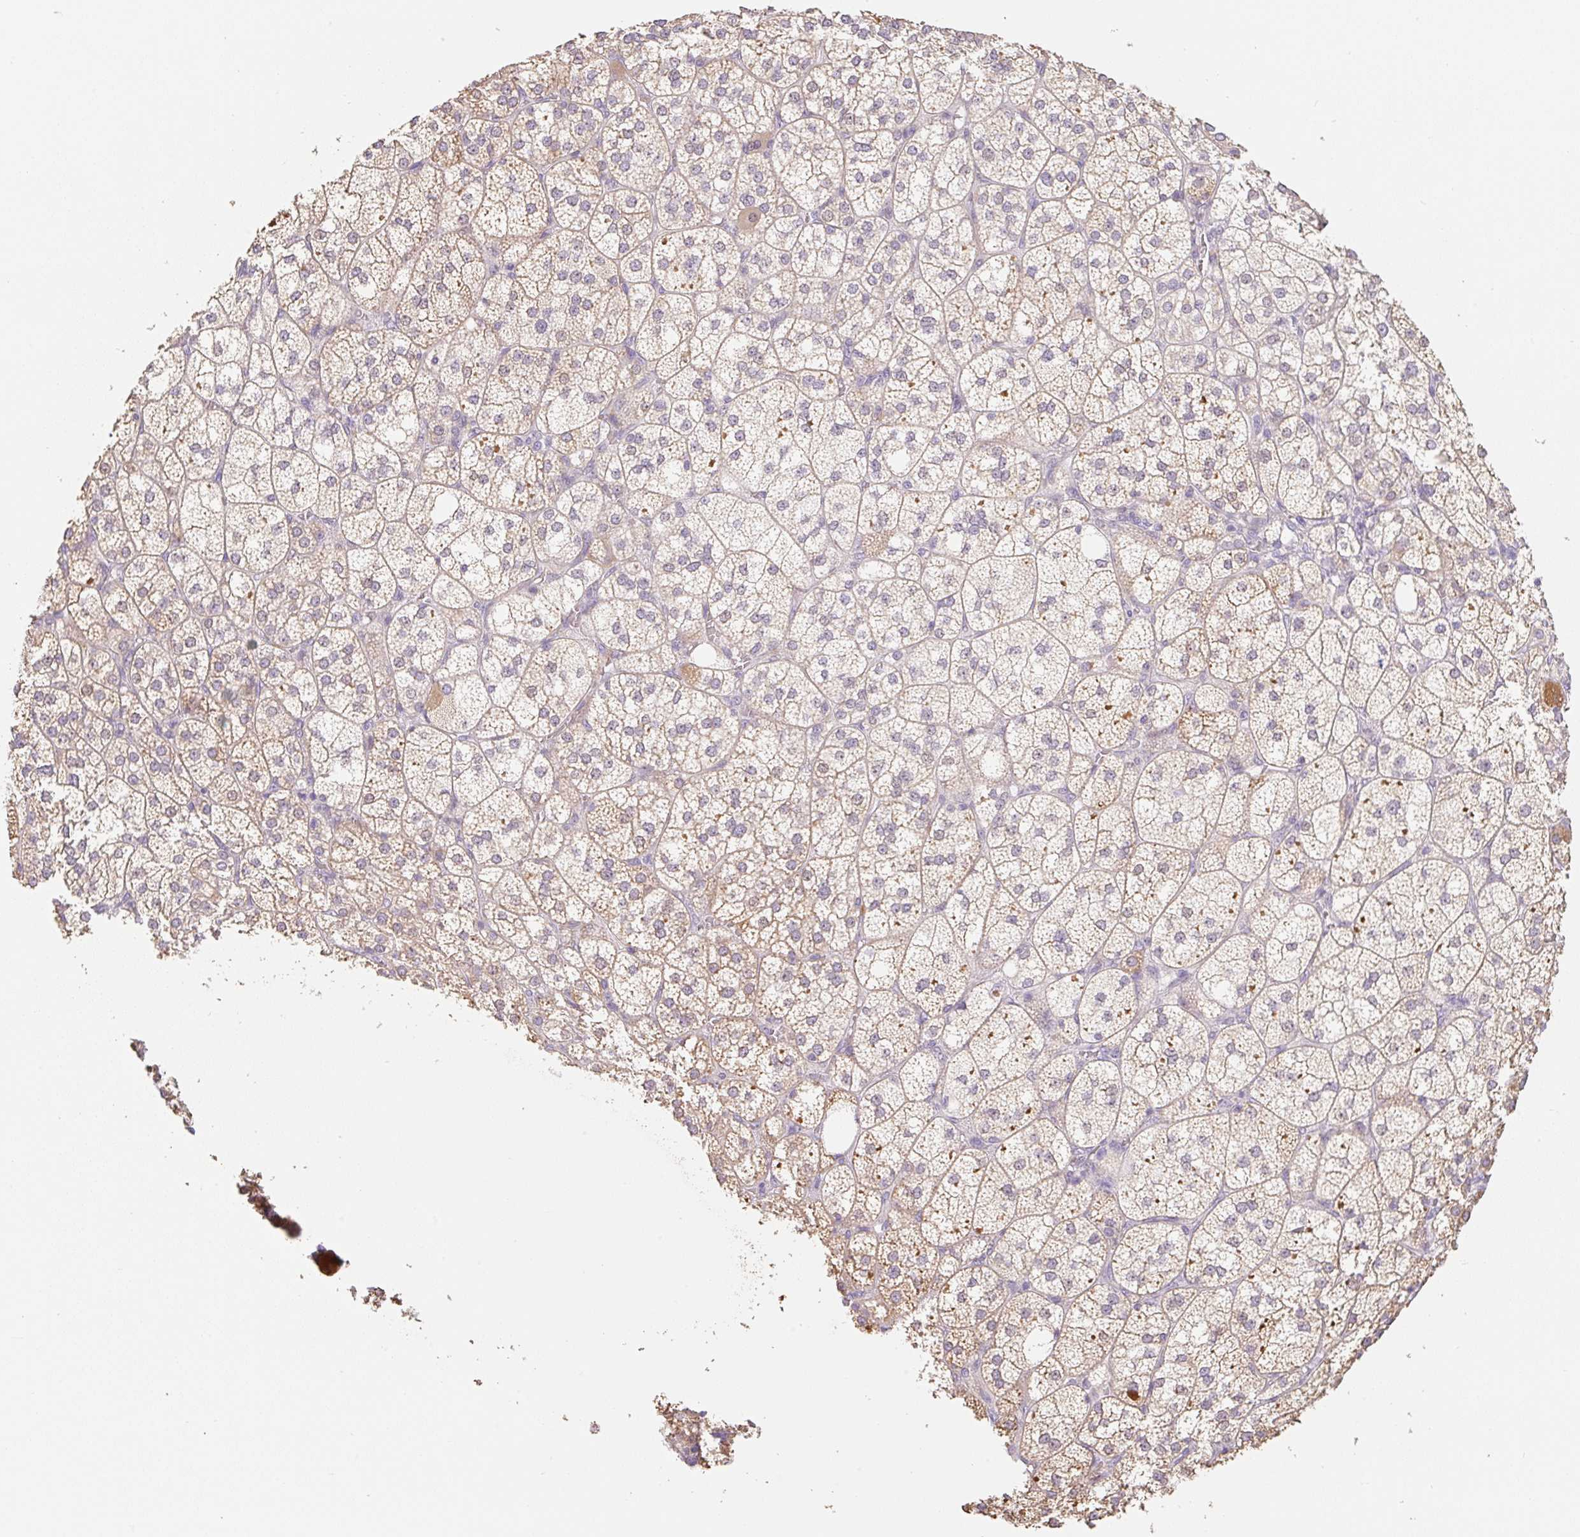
{"staining": {"intensity": "strong", "quantity": "25%-75%", "location": "cytoplasmic/membranous"}, "tissue": "adrenal gland", "cell_type": "Glandular cells", "image_type": "normal", "snomed": [{"axis": "morphology", "description": "Normal tissue, NOS"}, {"axis": "topography", "description": "Adrenal gland"}], "caption": "Adrenal gland stained with a brown dye reveals strong cytoplasmic/membranous positive staining in approximately 25%-75% of glandular cells.", "gene": "MIA2", "patient": {"sex": "female", "age": 60}}